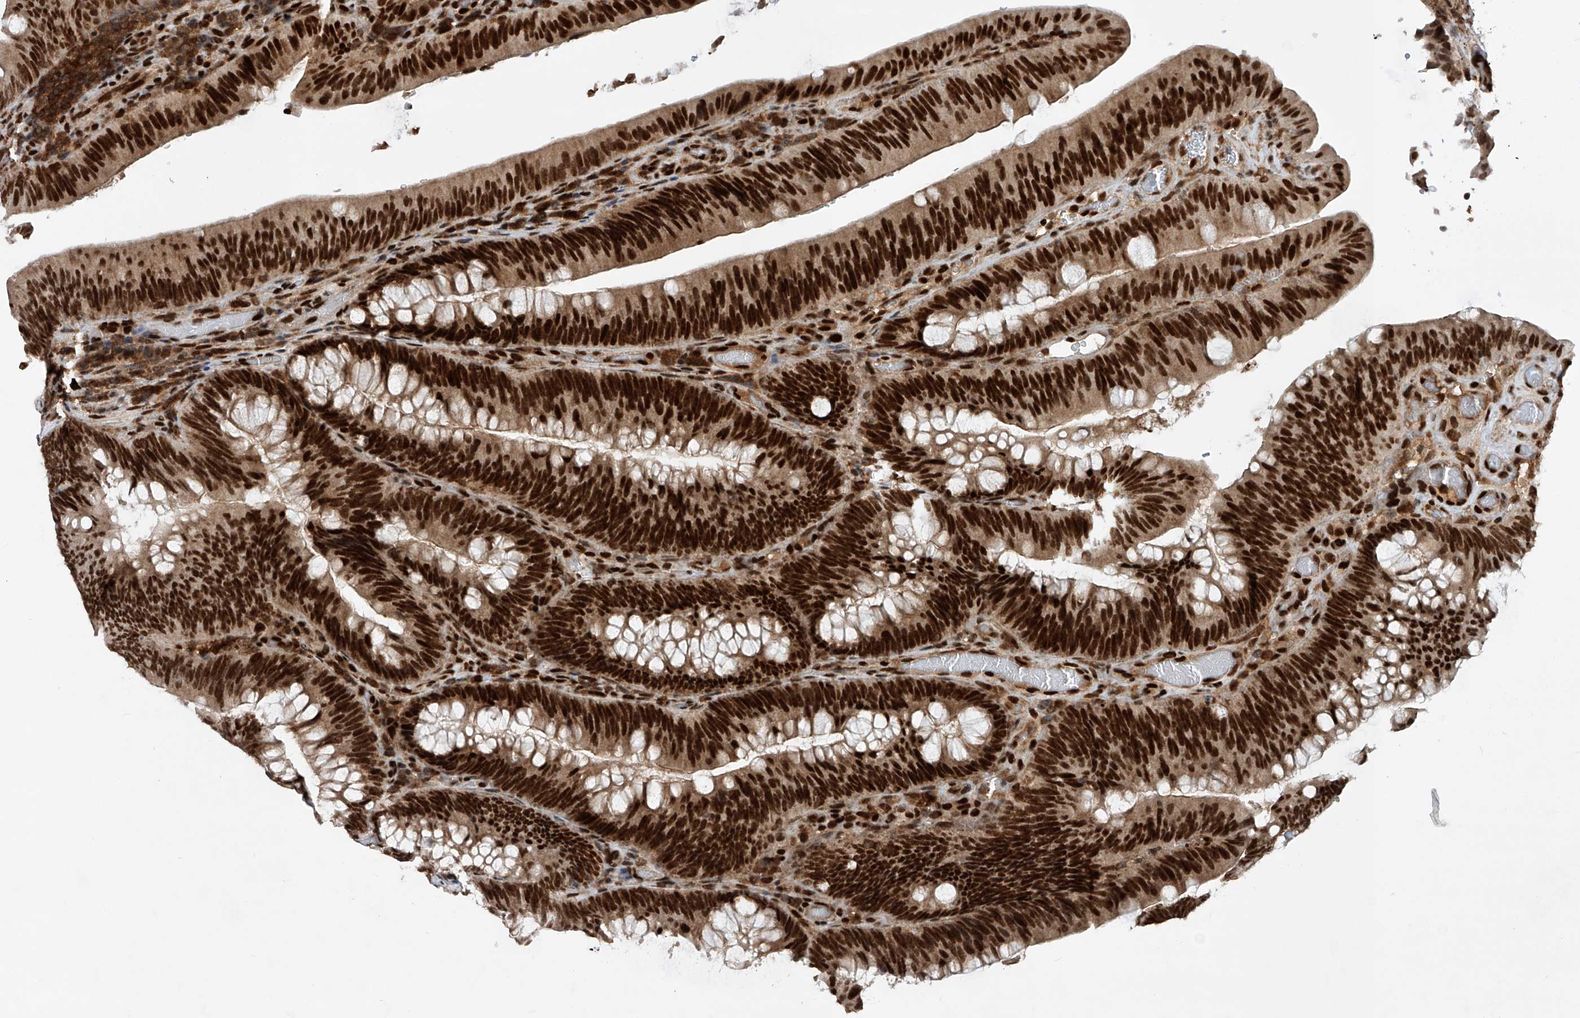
{"staining": {"intensity": "strong", "quantity": ">75%", "location": "nuclear"}, "tissue": "colorectal cancer", "cell_type": "Tumor cells", "image_type": "cancer", "snomed": [{"axis": "morphology", "description": "Normal tissue, NOS"}, {"axis": "topography", "description": "Colon"}], "caption": "DAB immunohistochemical staining of human colorectal cancer demonstrates strong nuclear protein expression in about >75% of tumor cells.", "gene": "ZNF280D", "patient": {"sex": "female", "age": 82}}